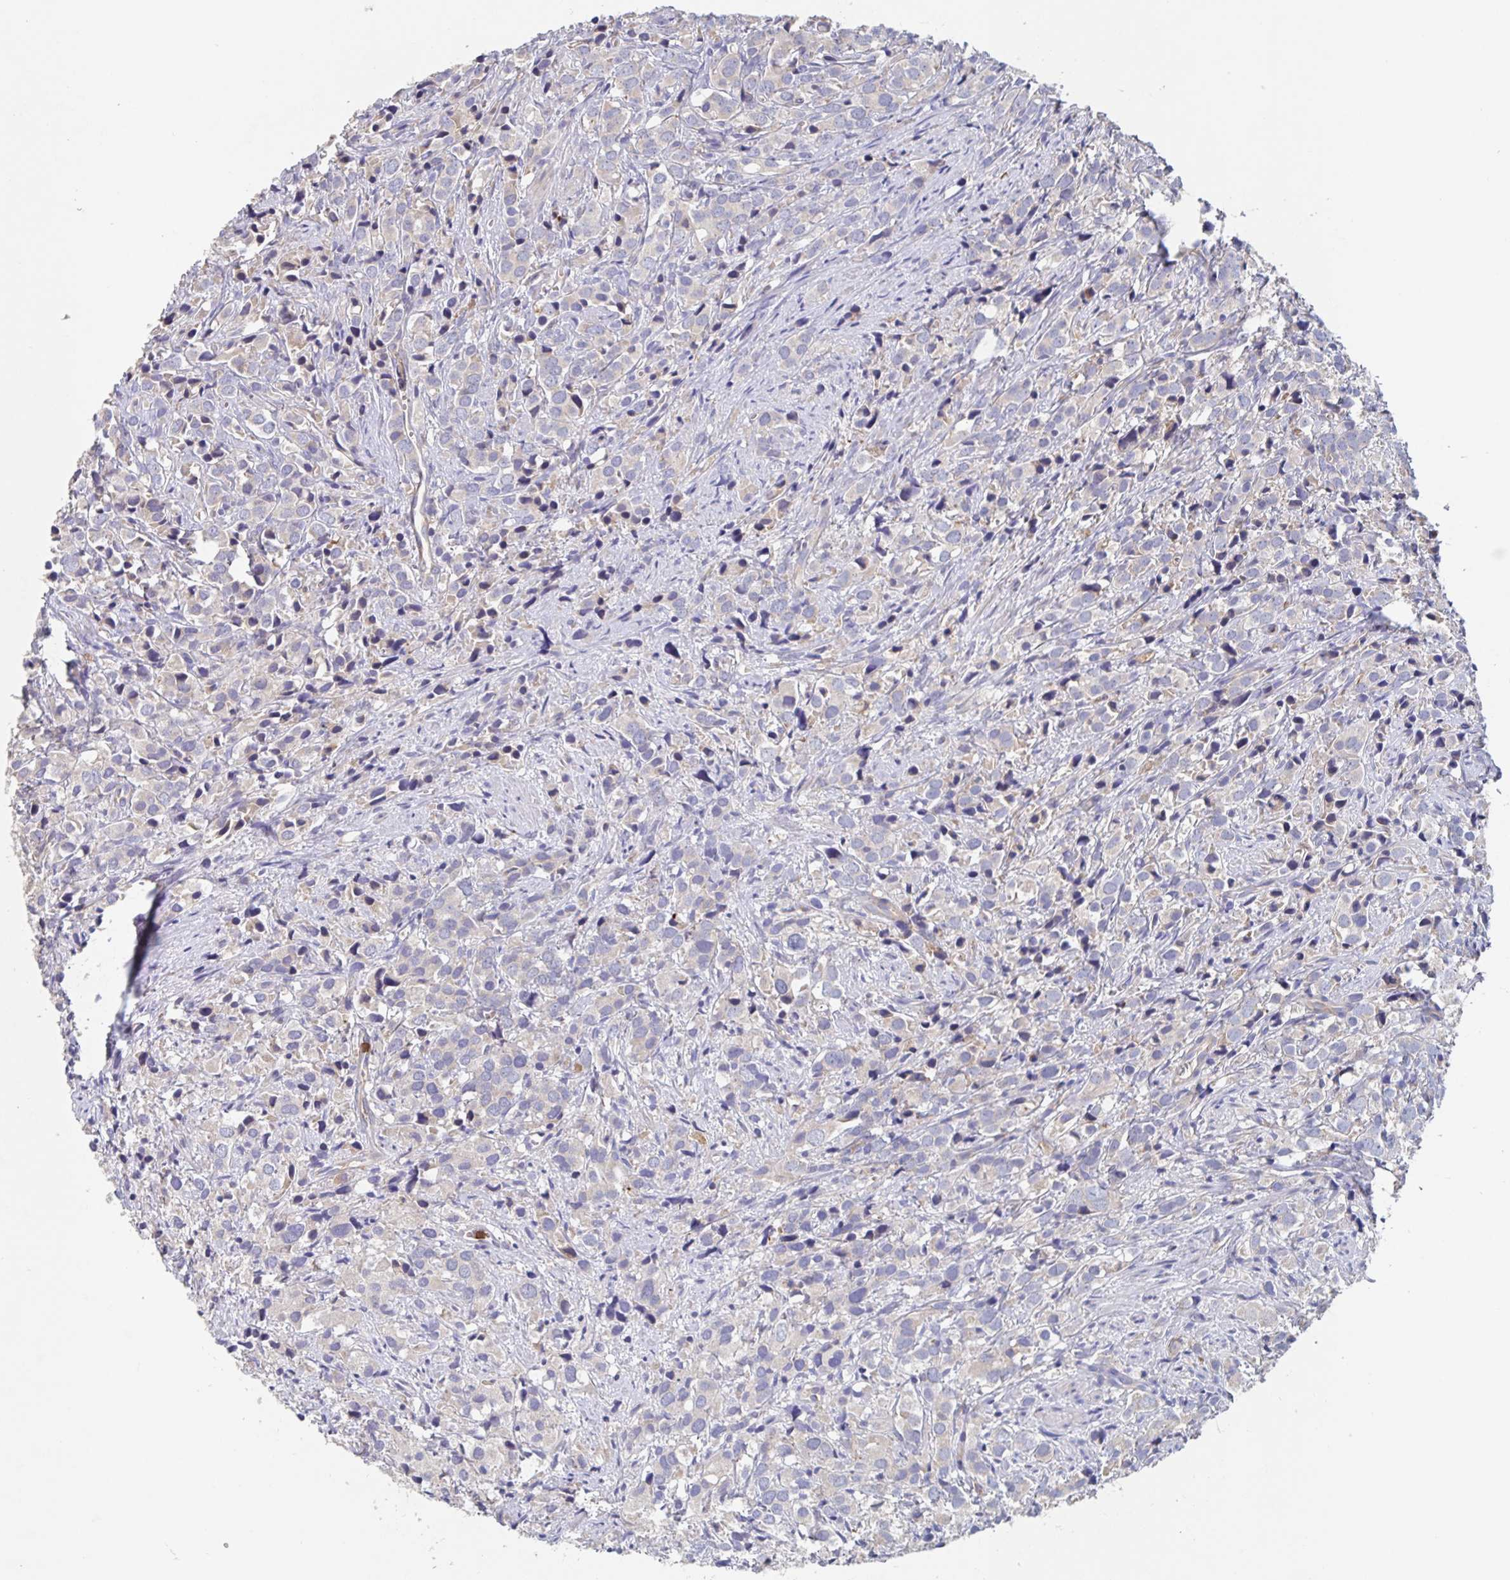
{"staining": {"intensity": "negative", "quantity": "none", "location": "none"}, "tissue": "prostate cancer", "cell_type": "Tumor cells", "image_type": "cancer", "snomed": [{"axis": "morphology", "description": "Adenocarcinoma, High grade"}, {"axis": "topography", "description": "Prostate"}], "caption": "Protein analysis of high-grade adenocarcinoma (prostate) exhibits no significant positivity in tumor cells. (DAB (3,3'-diaminobenzidine) IHC visualized using brightfield microscopy, high magnification).", "gene": "CDC42BPG", "patient": {"sex": "male", "age": 86}}